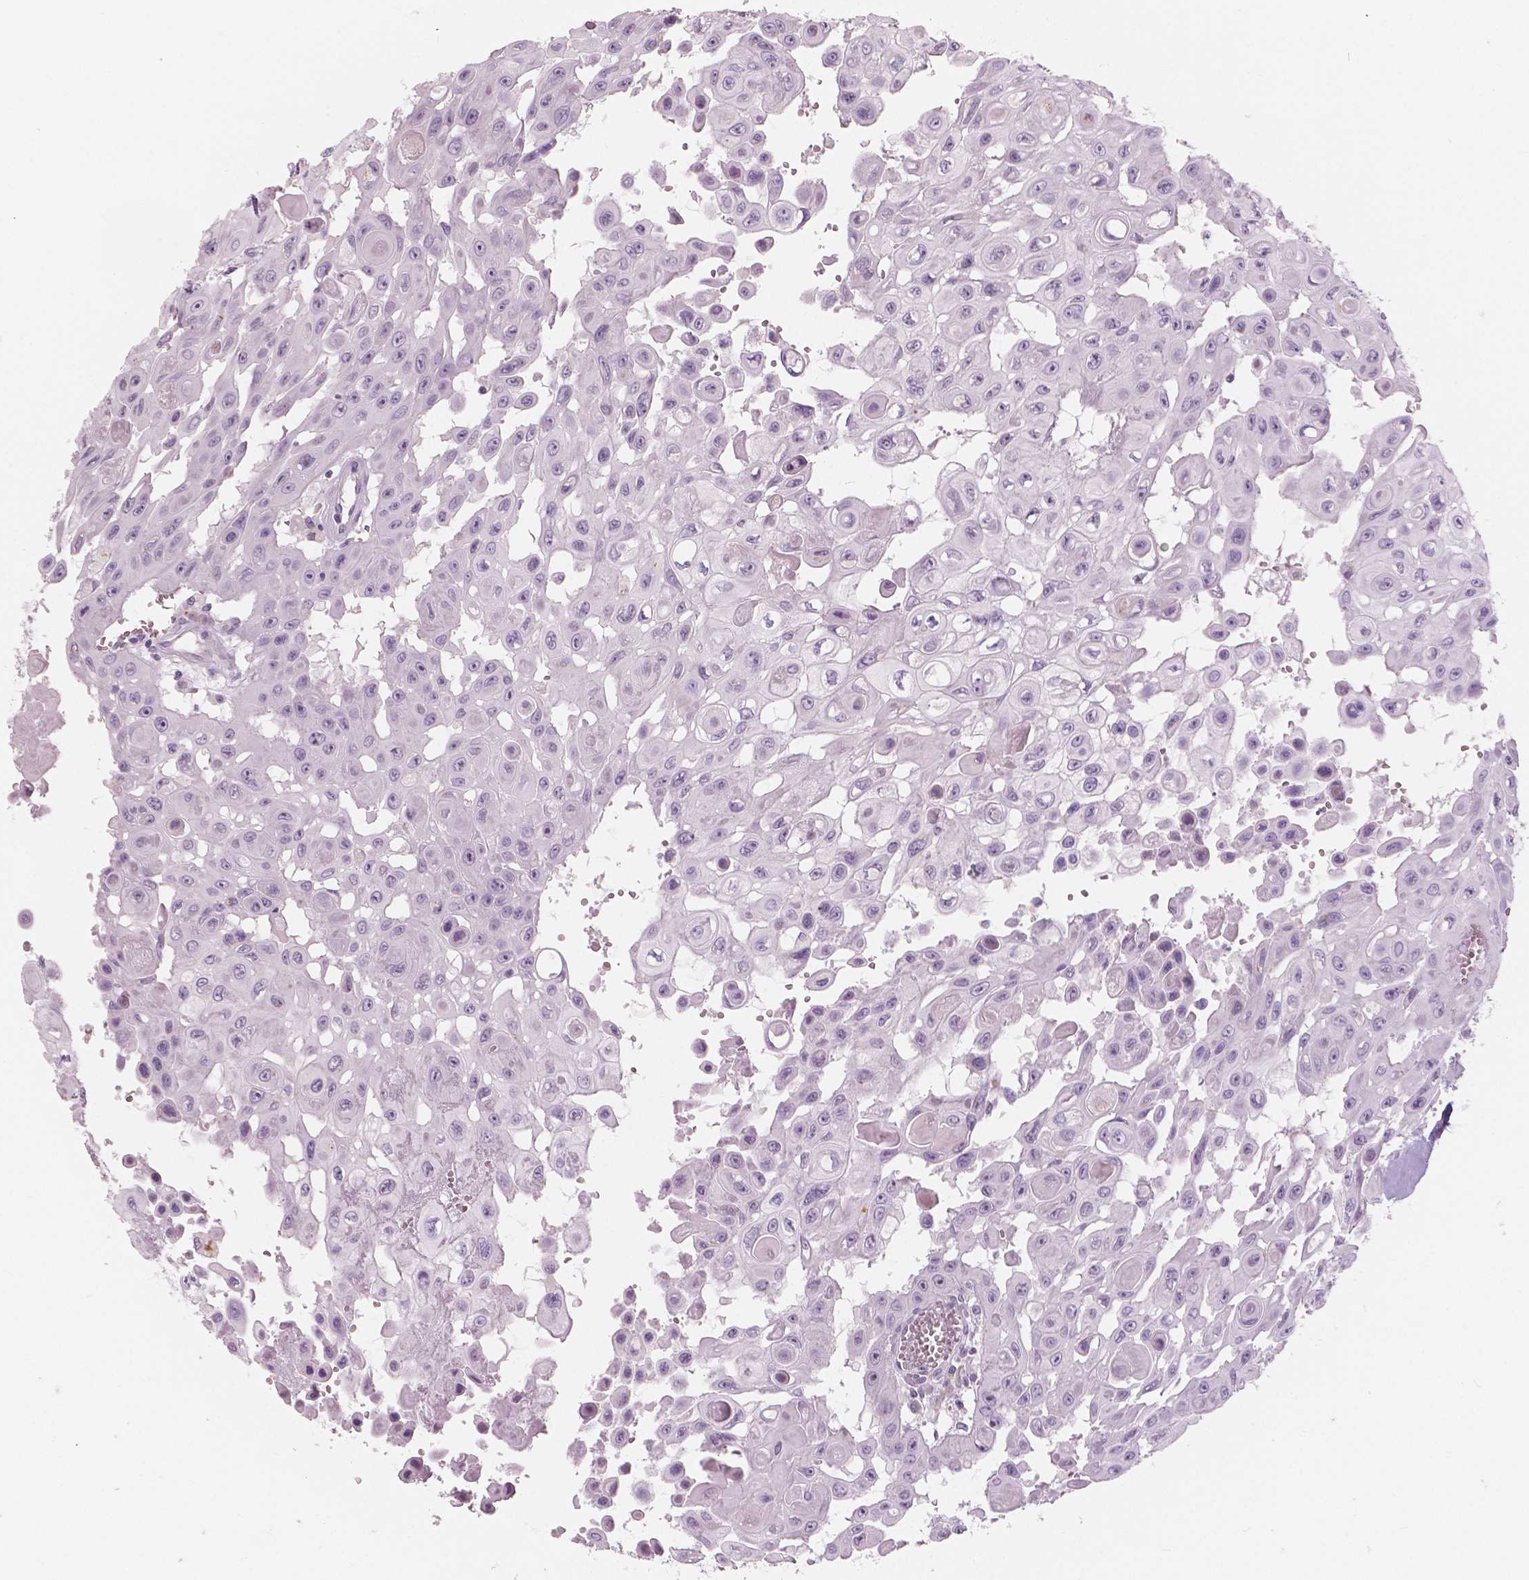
{"staining": {"intensity": "moderate", "quantity": "<25%", "location": "nuclear"}, "tissue": "head and neck cancer", "cell_type": "Tumor cells", "image_type": "cancer", "snomed": [{"axis": "morphology", "description": "Adenocarcinoma, NOS"}, {"axis": "topography", "description": "Head-Neck"}], "caption": "Brown immunohistochemical staining in human head and neck cancer (adenocarcinoma) reveals moderate nuclear staining in approximately <25% of tumor cells.", "gene": "A4GNT", "patient": {"sex": "male", "age": 73}}